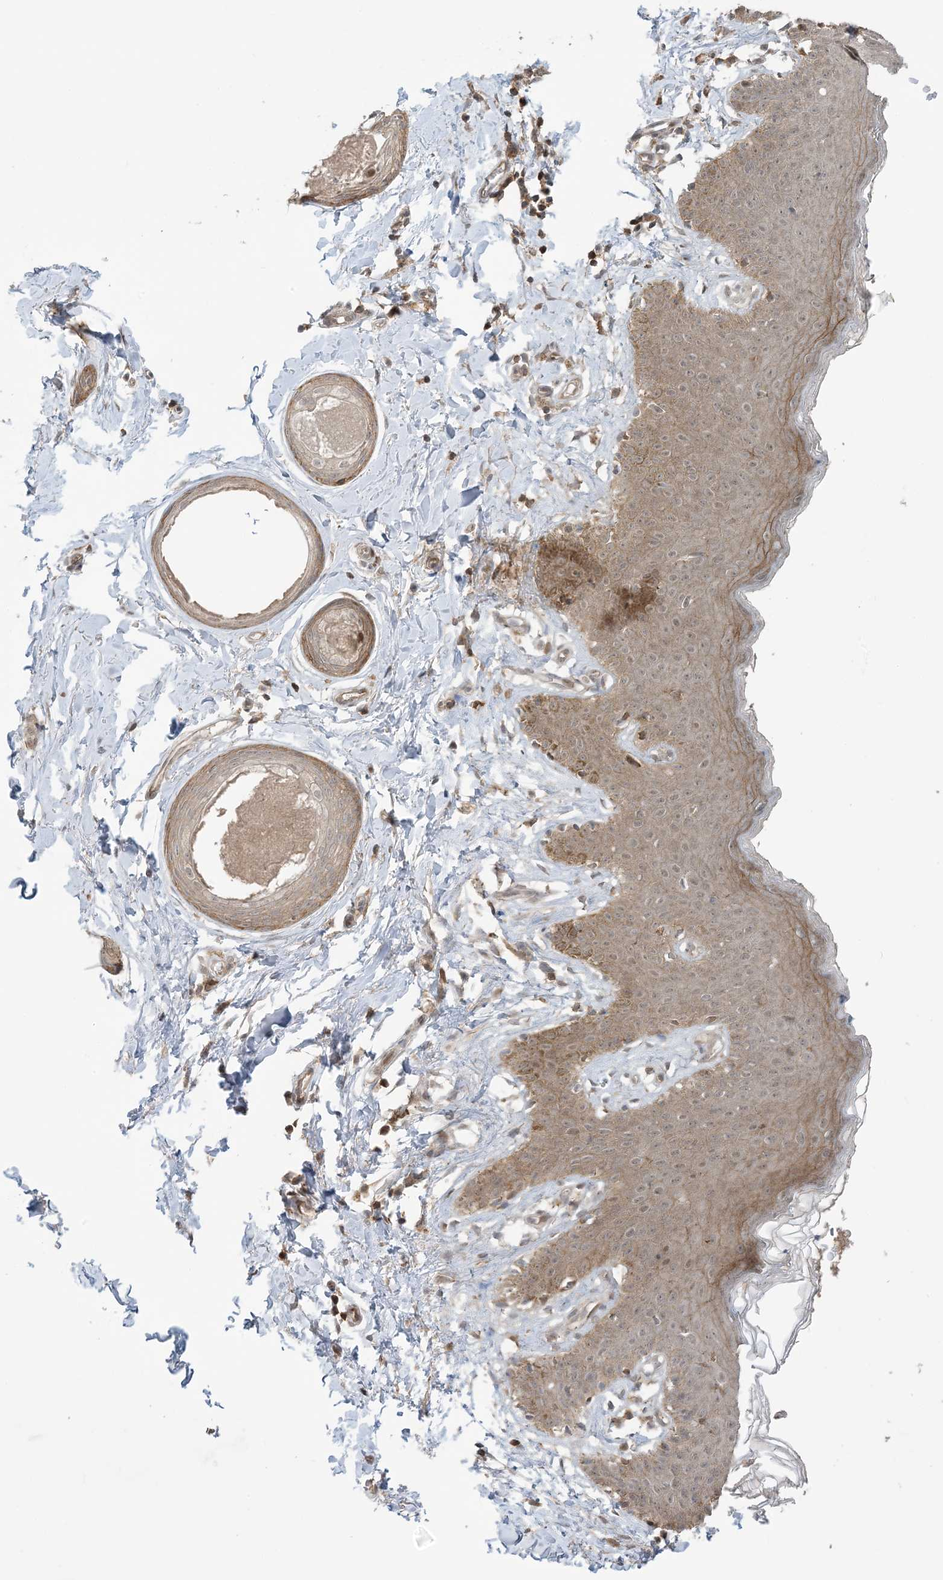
{"staining": {"intensity": "moderate", "quantity": ">75%", "location": "cytoplasmic/membranous"}, "tissue": "skin", "cell_type": "Epidermal cells", "image_type": "normal", "snomed": [{"axis": "morphology", "description": "Normal tissue, NOS"}, {"axis": "topography", "description": "Vulva"}], "caption": "Skin stained for a protein displays moderate cytoplasmic/membranous positivity in epidermal cells. Ihc stains the protein in brown and the nuclei are stained blue.", "gene": "PHLDB2", "patient": {"sex": "female", "age": 66}}